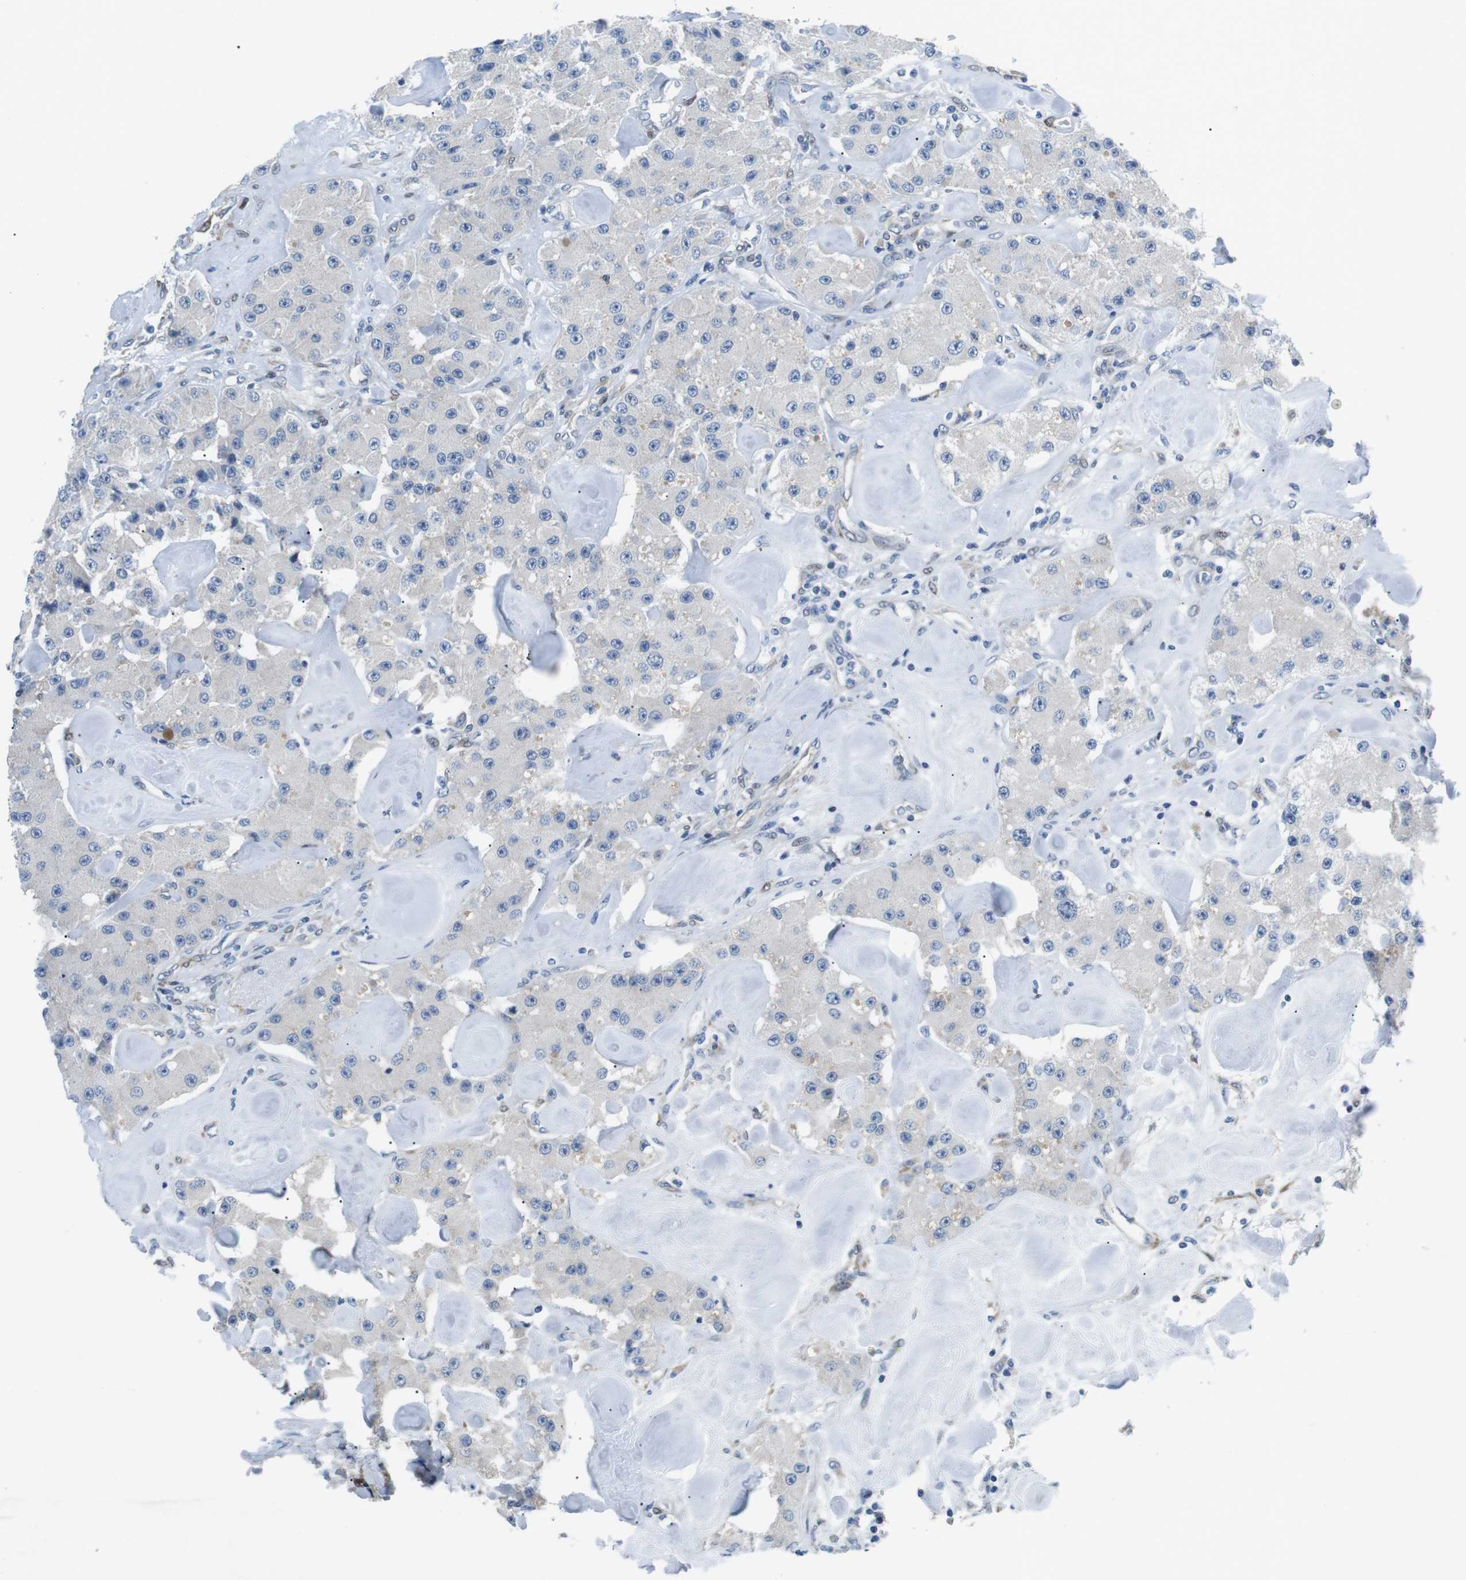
{"staining": {"intensity": "negative", "quantity": "none", "location": "none"}, "tissue": "carcinoid", "cell_type": "Tumor cells", "image_type": "cancer", "snomed": [{"axis": "morphology", "description": "Carcinoid, malignant, NOS"}, {"axis": "topography", "description": "Pancreas"}], "caption": "Micrograph shows no significant protein positivity in tumor cells of malignant carcinoid.", "gene": "PHLDA1", "patient": {"sex": "male", "age": 41}}